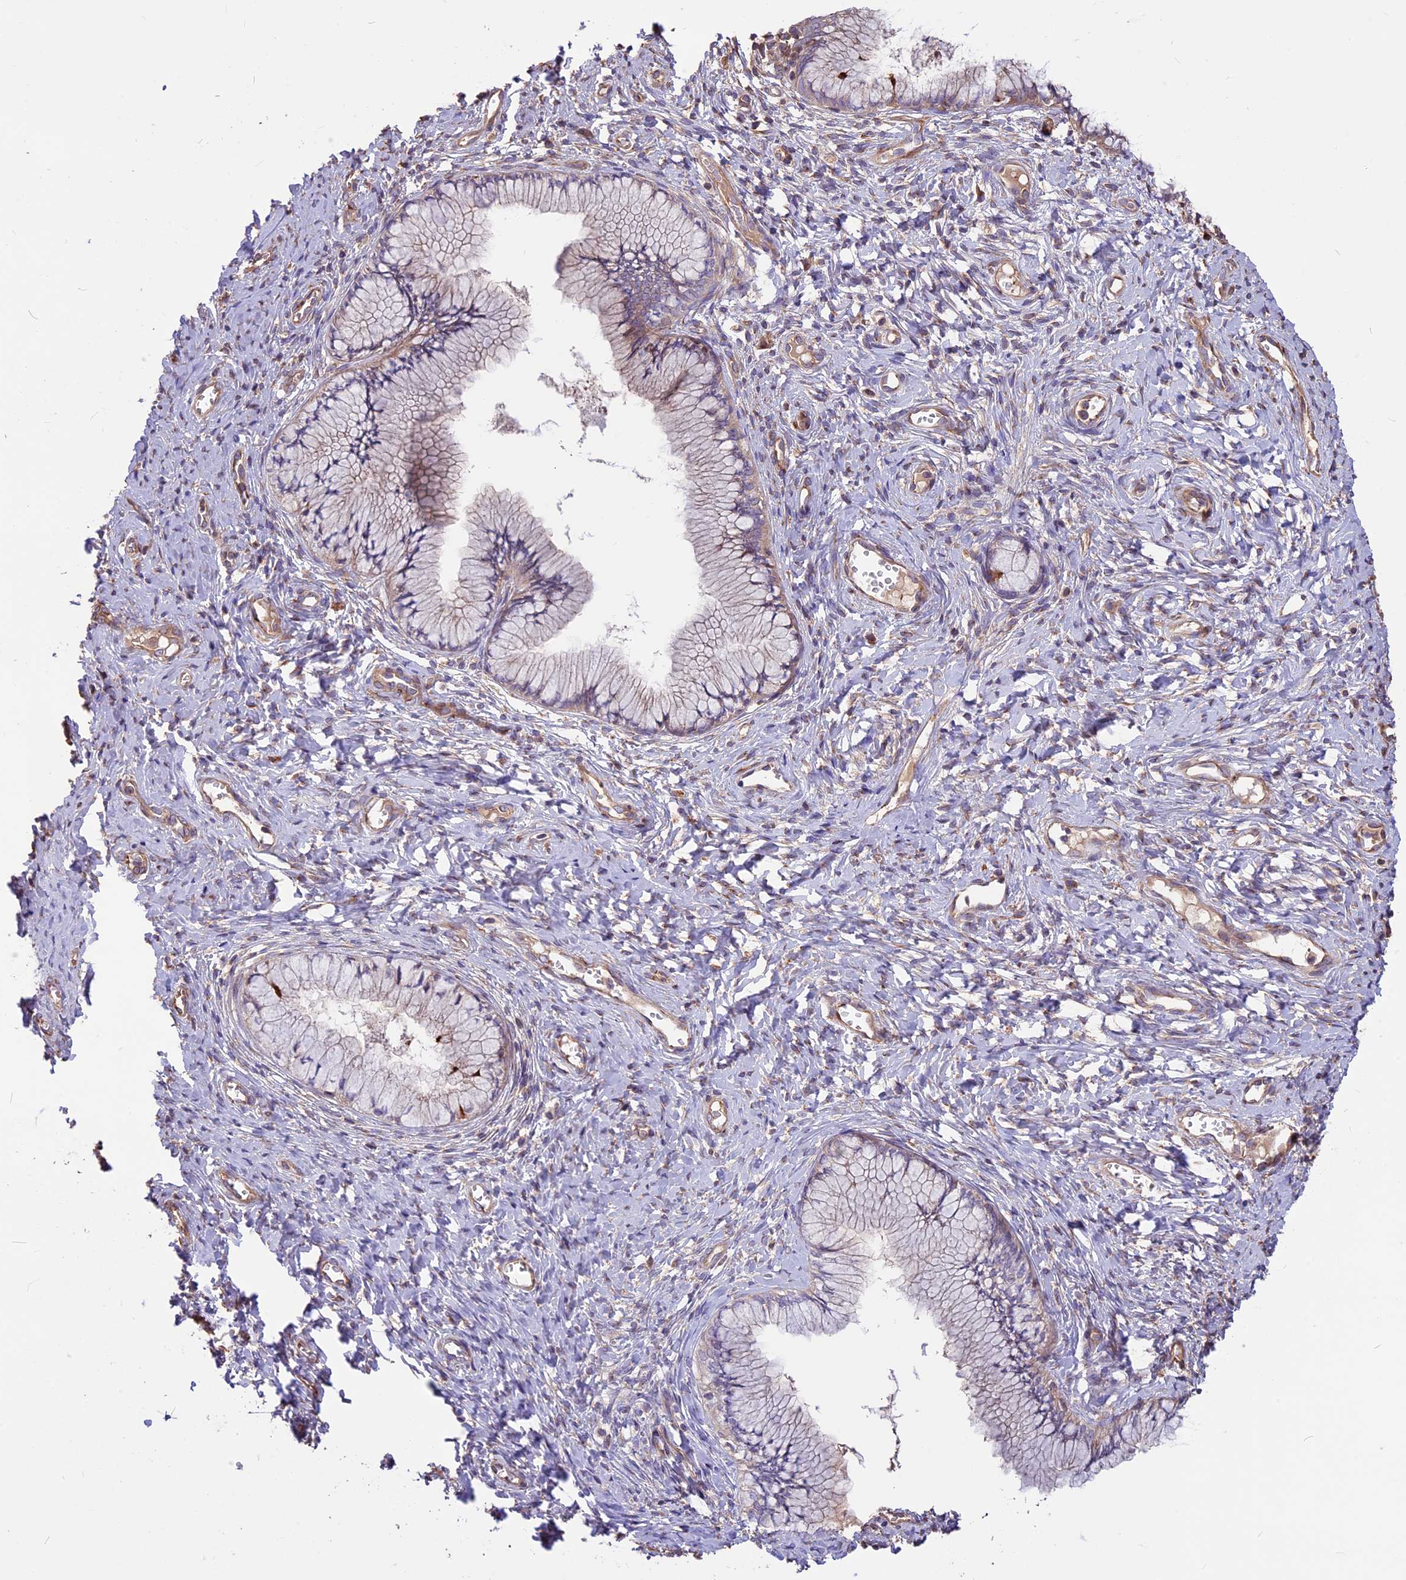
{"staining": {"intensity": "weak", "quantity": "25%-75%", "location": "cytoplasmic/membranous"}, "tissue": "cervix", "cell_type": "Glandular cells", "image_type": "normal", "snomed": [{"axis": "morphology", "description": "Normal tissue, NOS"}, {"axis": "topography", "description": "Cervix"}], "caption": "Immunohistochemical staining of normal human cervix displays weak cytoplasmic/membranous protein expression in about 25%-75% of glandular cells.", "gene": "ANO3", "patient": {"sex": "female", "age": 42}}